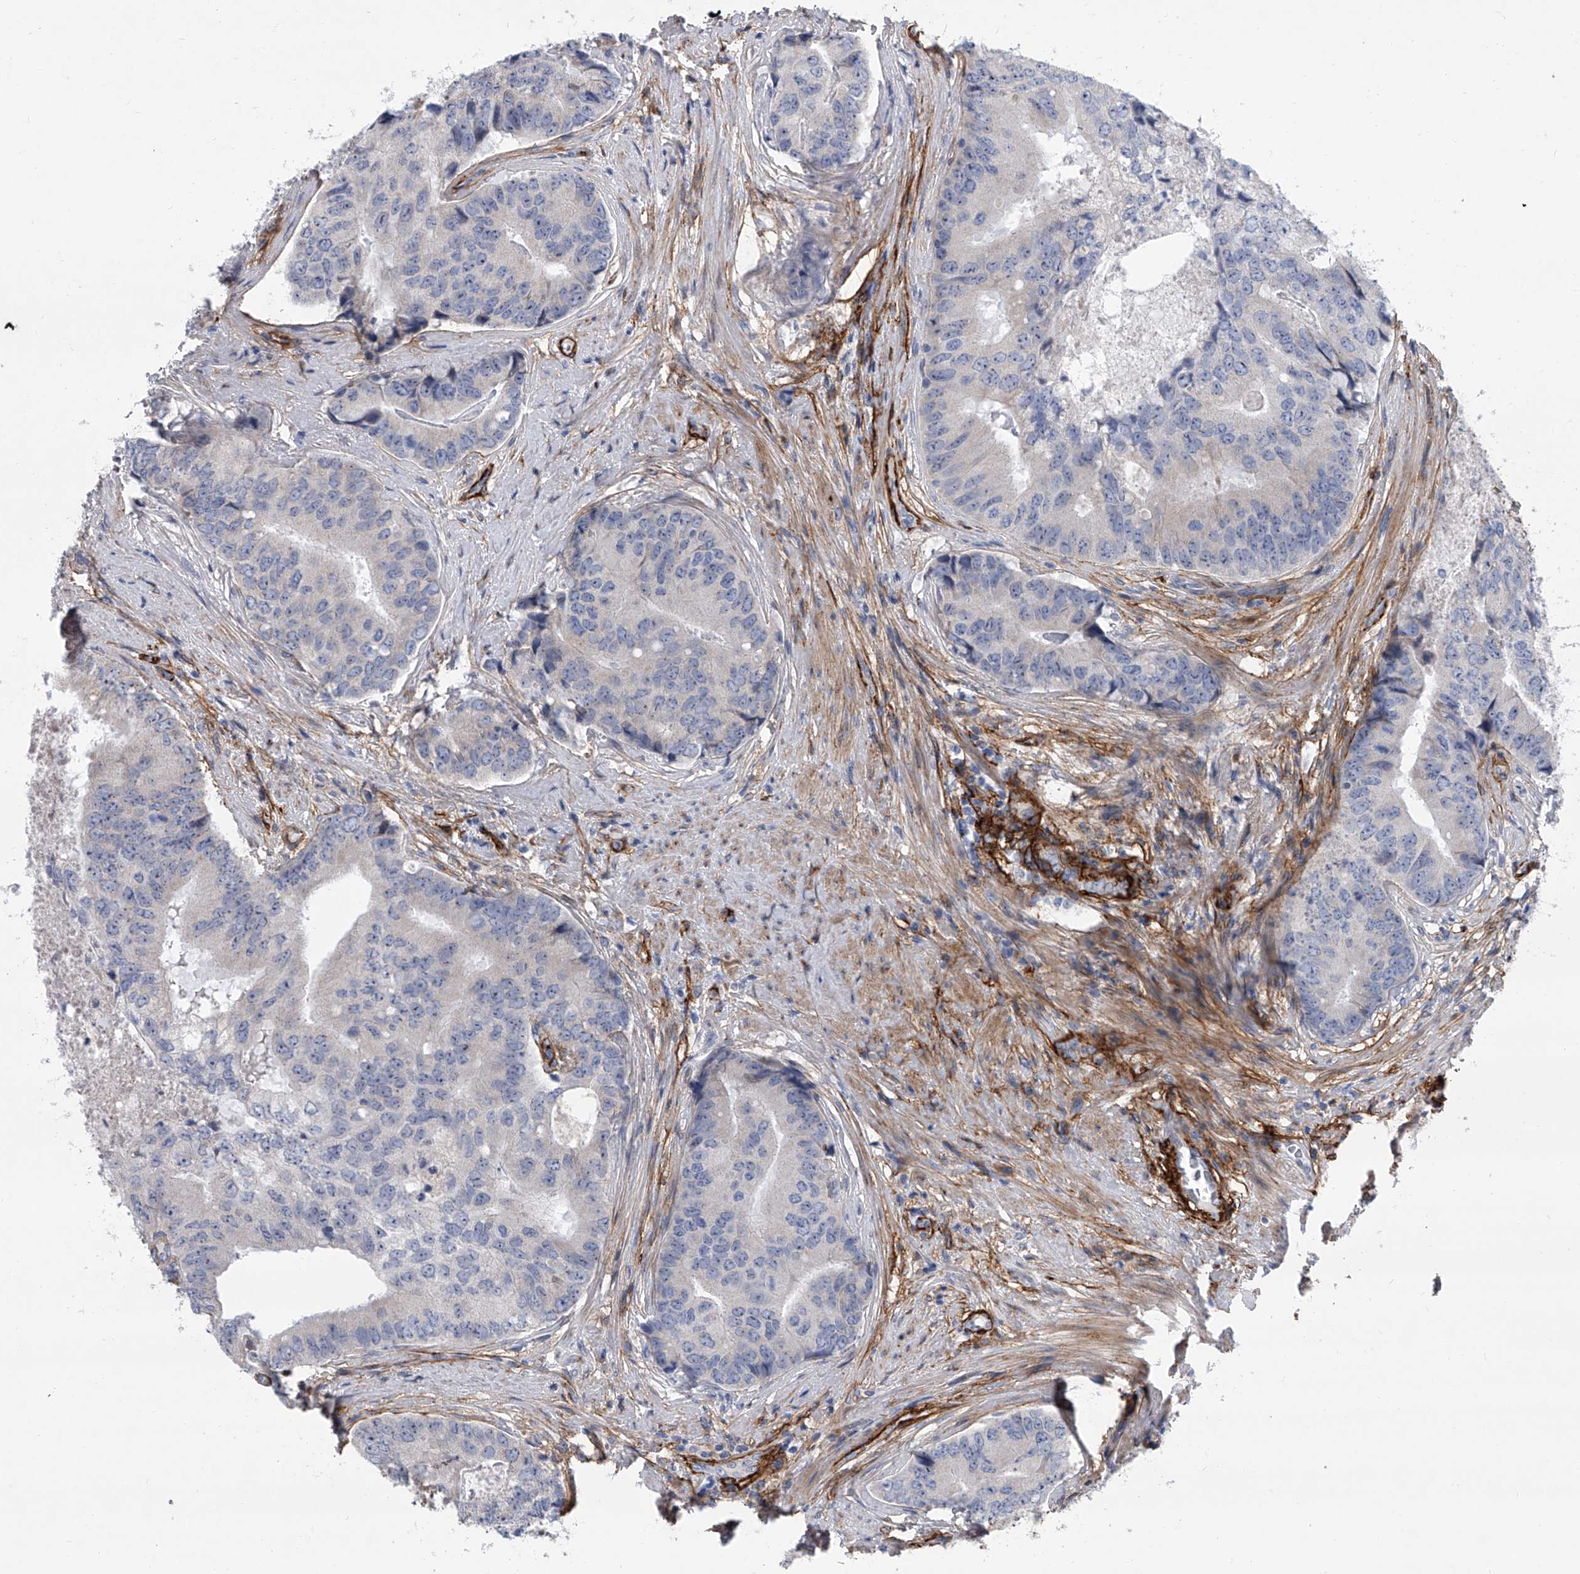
{"staining": {"intensity": "negative", "quantity": "none", "location": "none"}, "tissue": "prostate cancer", "cell_type": "Tumor cells", "image_type": "cancer", "snomed": [{"axis": "morphology", "description": "Adenocarcinoma, High grade"}, {"axis": "topography", "description": "Prostate"}], "caption": "An immunohistochemistry histopathology image of prostate high-grade adenocarcinoma is shown. There is no staining in tumor cells of prostate high-grade adenocarcinoma.", "gene": "ALG14", "patient": {"sex": "male", "age": 70}}